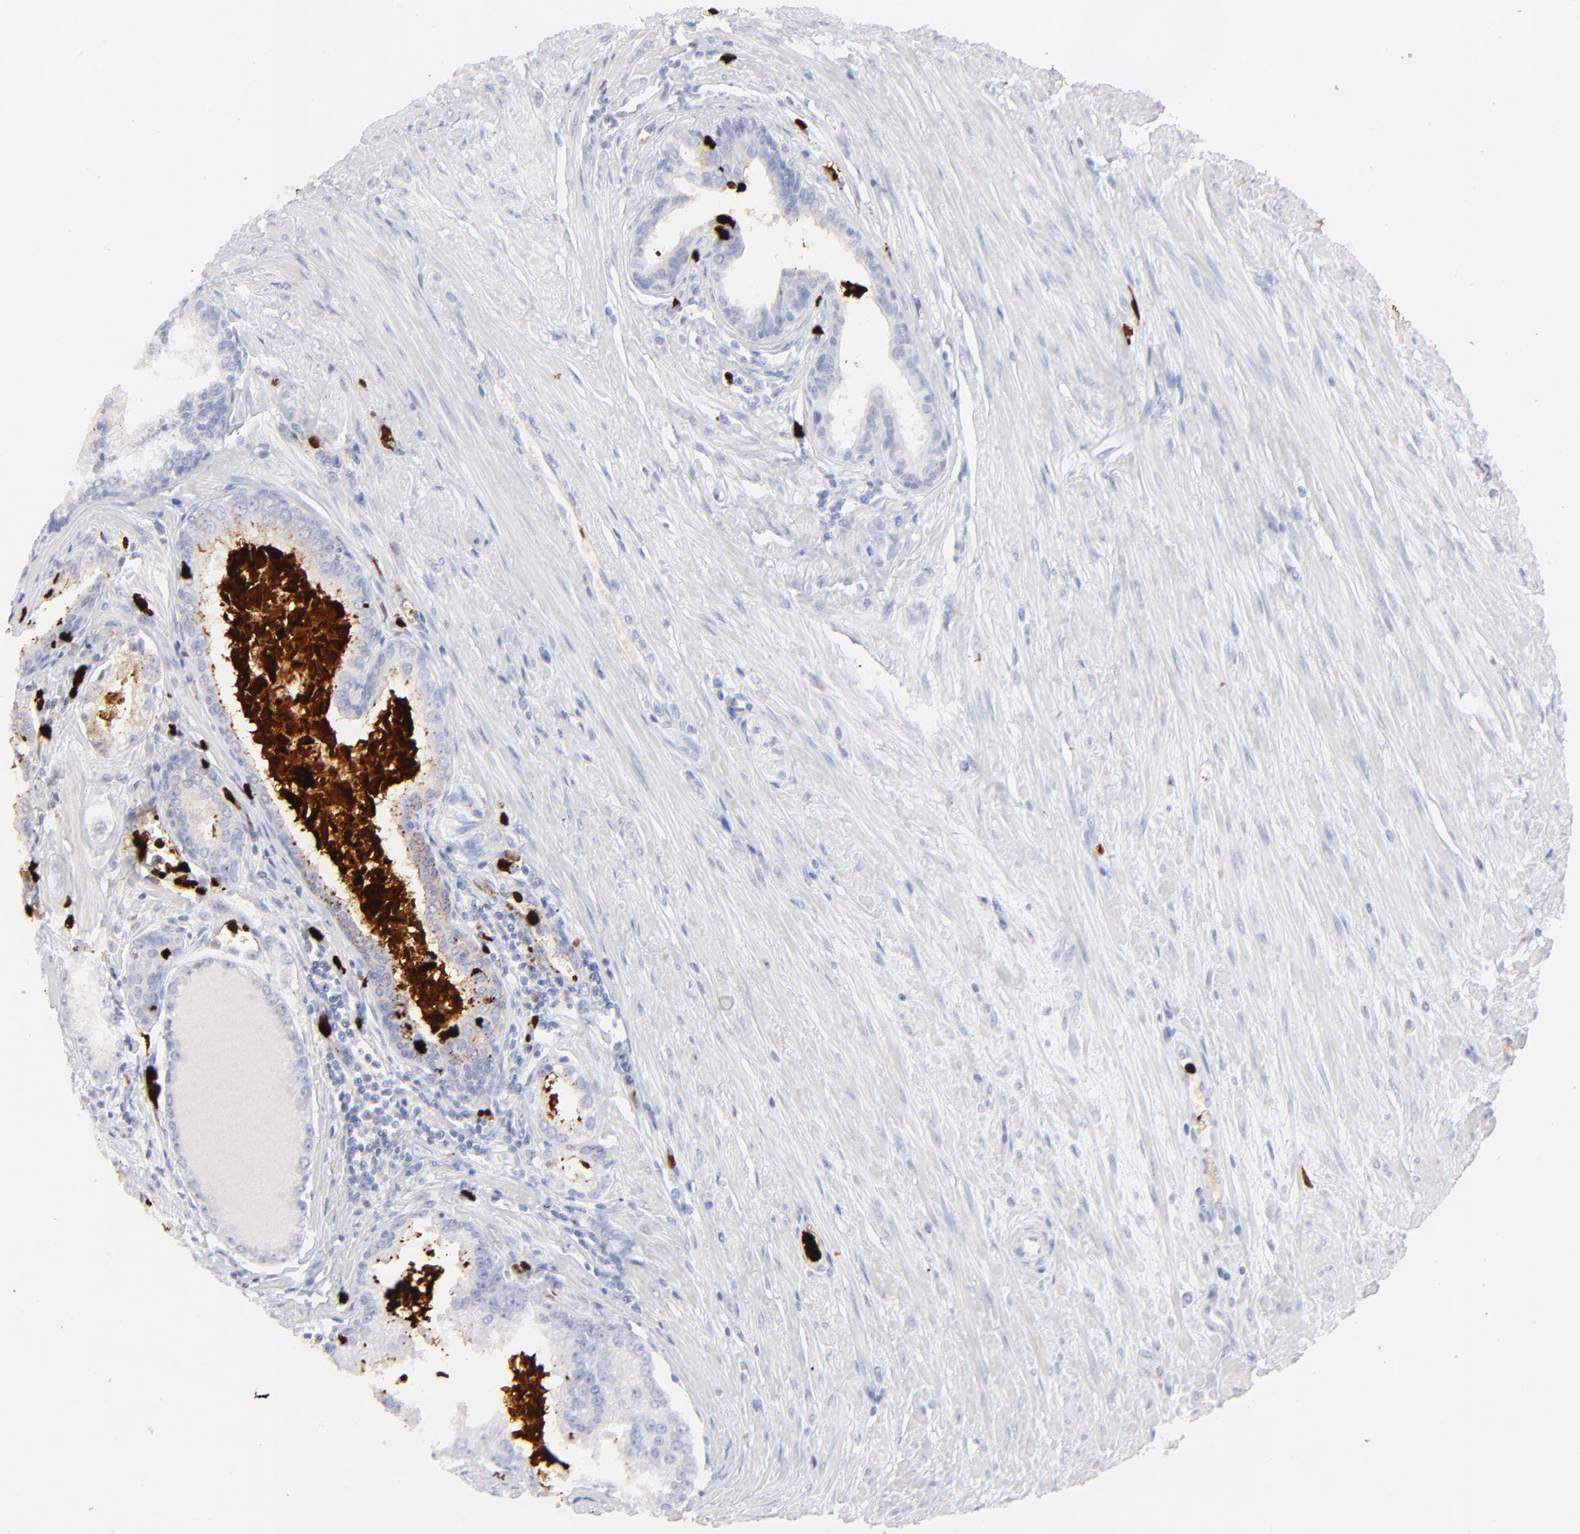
{"staining": {"intensity": "negative", "quantity": "none", "location": "none"}, "tissue": "prostate cancer", "cell_type": "Tumor cells", "image_type": "cancer", "snomed": [{"axis": "morphology", "description": "Adenocarcinoma, Medium grade"}, {"axis": "topography", "description": "Prostate"}], "caption": "High magnification brightfield microscopy of prostate cancer (adenocarcinoma (medium-grade)) stained with DAB (brown) and counterstained with hematoxylin (blue): tumor cells show no significant positivity. (DAB immunohistochemistry visualized using brightfield microscopy, high magnification).", "gene": "S100A12", "patient": {"sex": "male", "age": 72}}